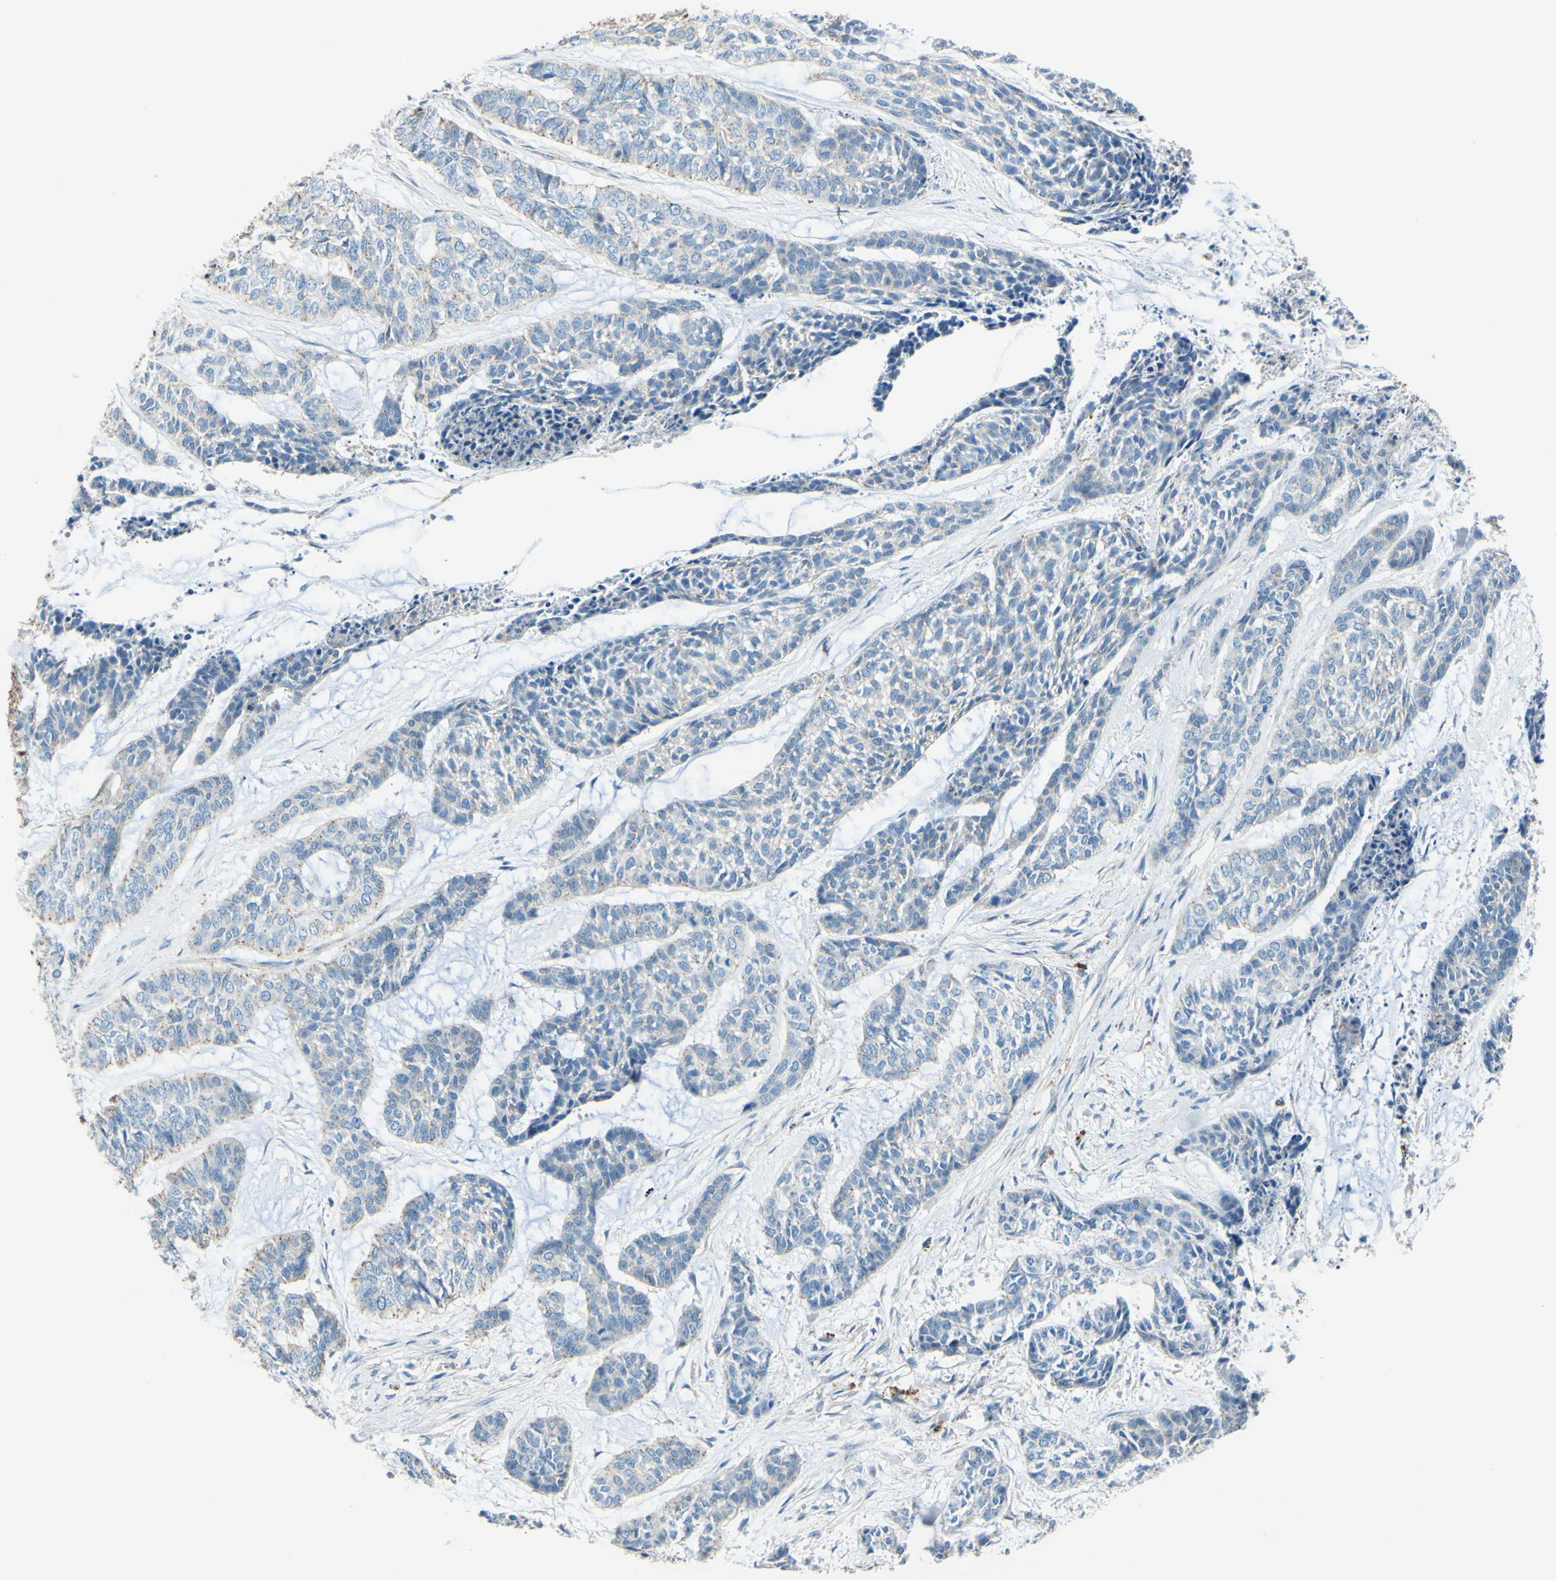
{"staining": {"intensity": "weak", "quantity": "<25%", "location": "cytoplasmic/membranous"}, "tissue": "skin cancer", "cell_type": "Tumor cells", "image_type": "cancer", "snomed": [{"axis": "morphology", "description": "Basal cell carcinoma"}, {"axis": "topography", "description": "Skin"}], "caption": "The immunohistochemistry (IHC) photomicrograph has no significant positivity in tumor cells of skin cancer (basal cell carcinoma) tissue. Nuclei are stained in blue.", "gene": "CTSD", "patient": {"sex": "female", "age": 64}}